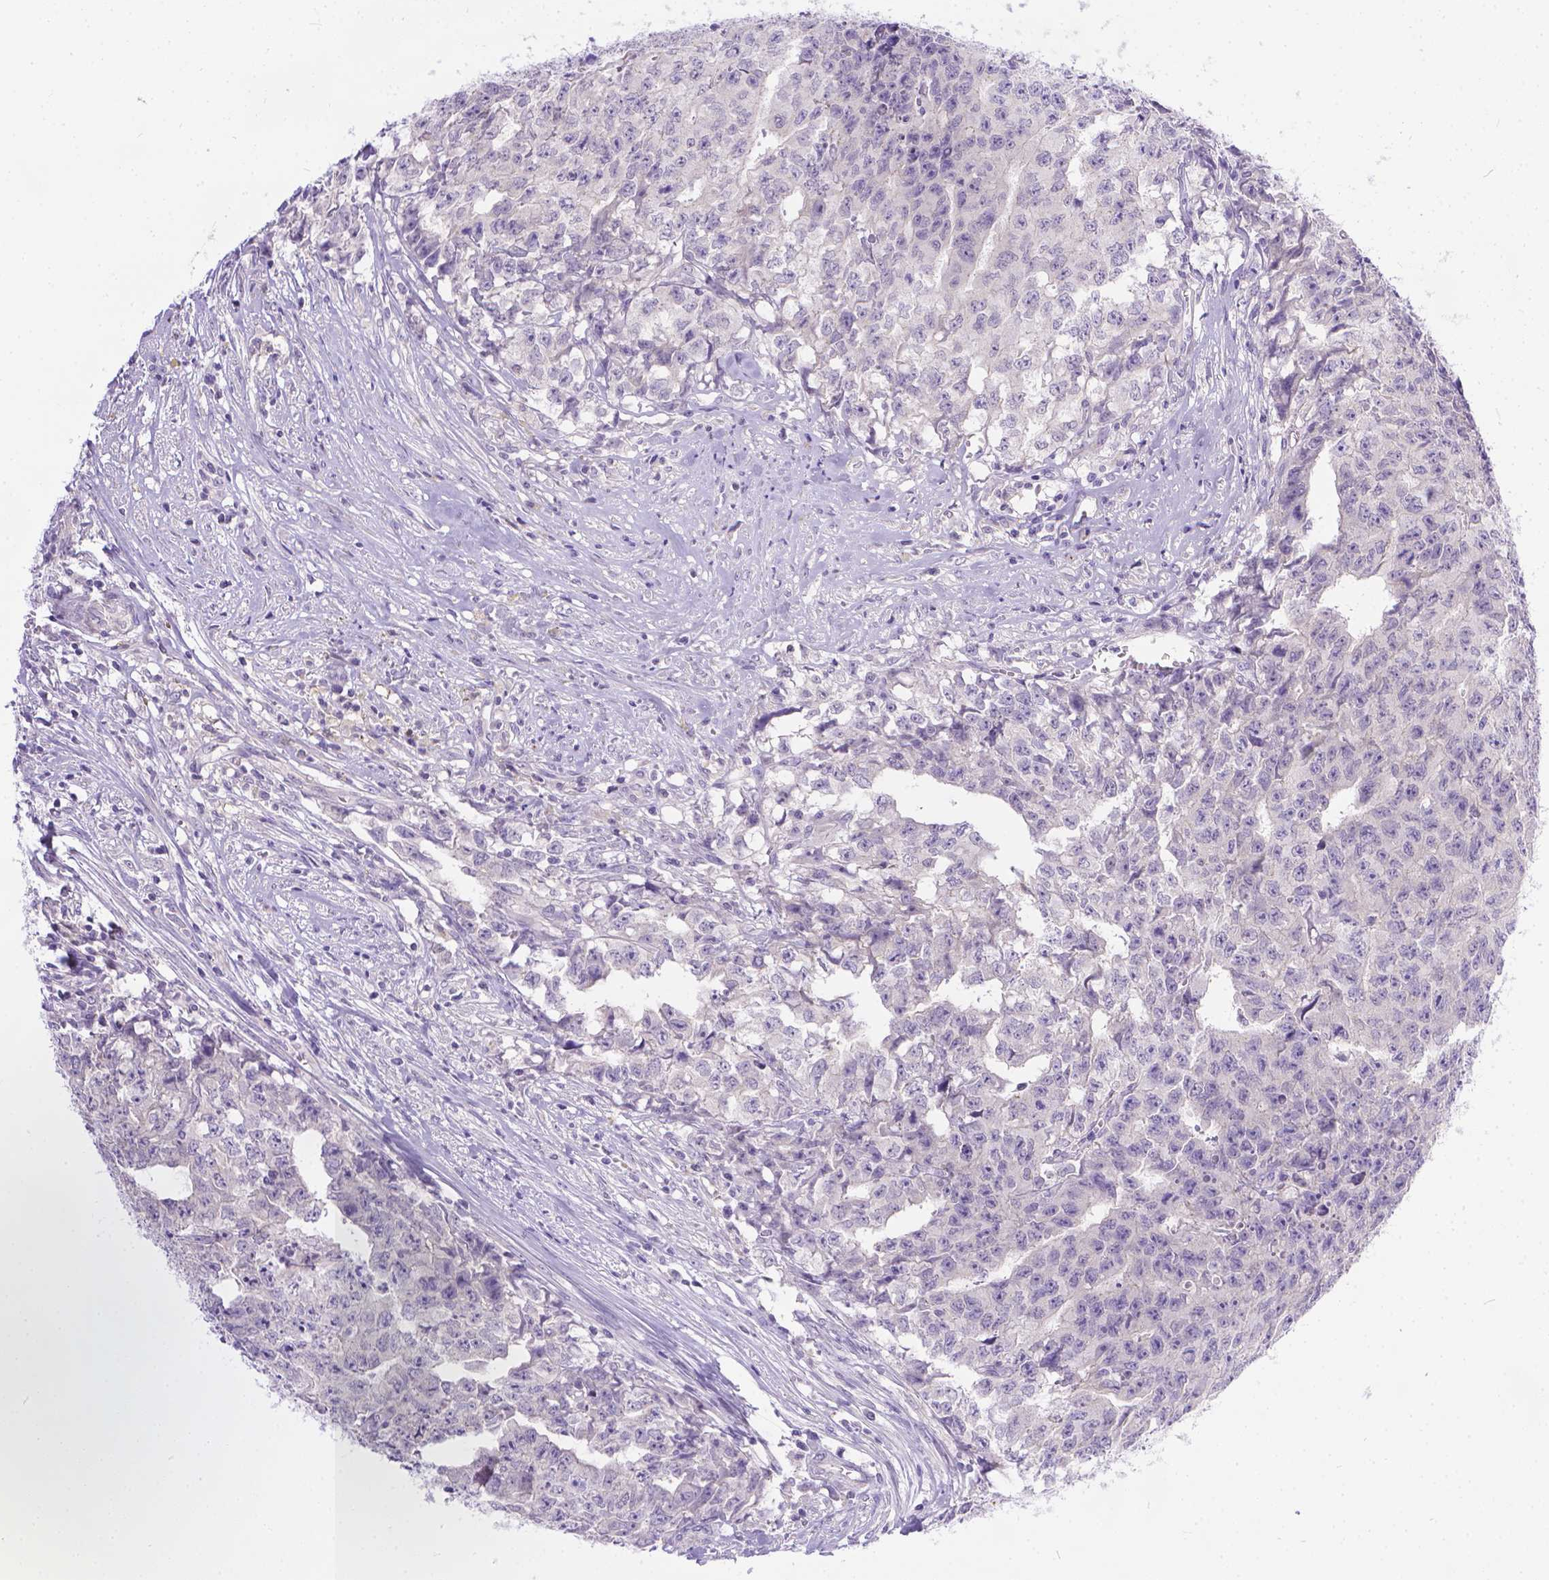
{"staining": {"intensity": "negative", "quantity": "none", "location": "none"}, "tissue": "testis cancer", "cell_type": "Tumor cells", "image_type": "cancer", "snomed": [{"axis": "morphology", "description": "Carcinoma, Embryonal, NOS"}, {"axis": "morphology", "description": "Teratoma, malignant, NOS"}, {"axis": "topography", "description": "Testis"}], "caption": "An image of testis malignant teratoma stained for a protein displays no brown staining in tumor cells. Brightfield microscopy of IHC stained with DAB (3,3'-diaminobenzidine) (brown) and hematoxylin (blue), captured at high magnification.", "gene": "TTLL6", "patient": {"sex": "male", "age": 24}}